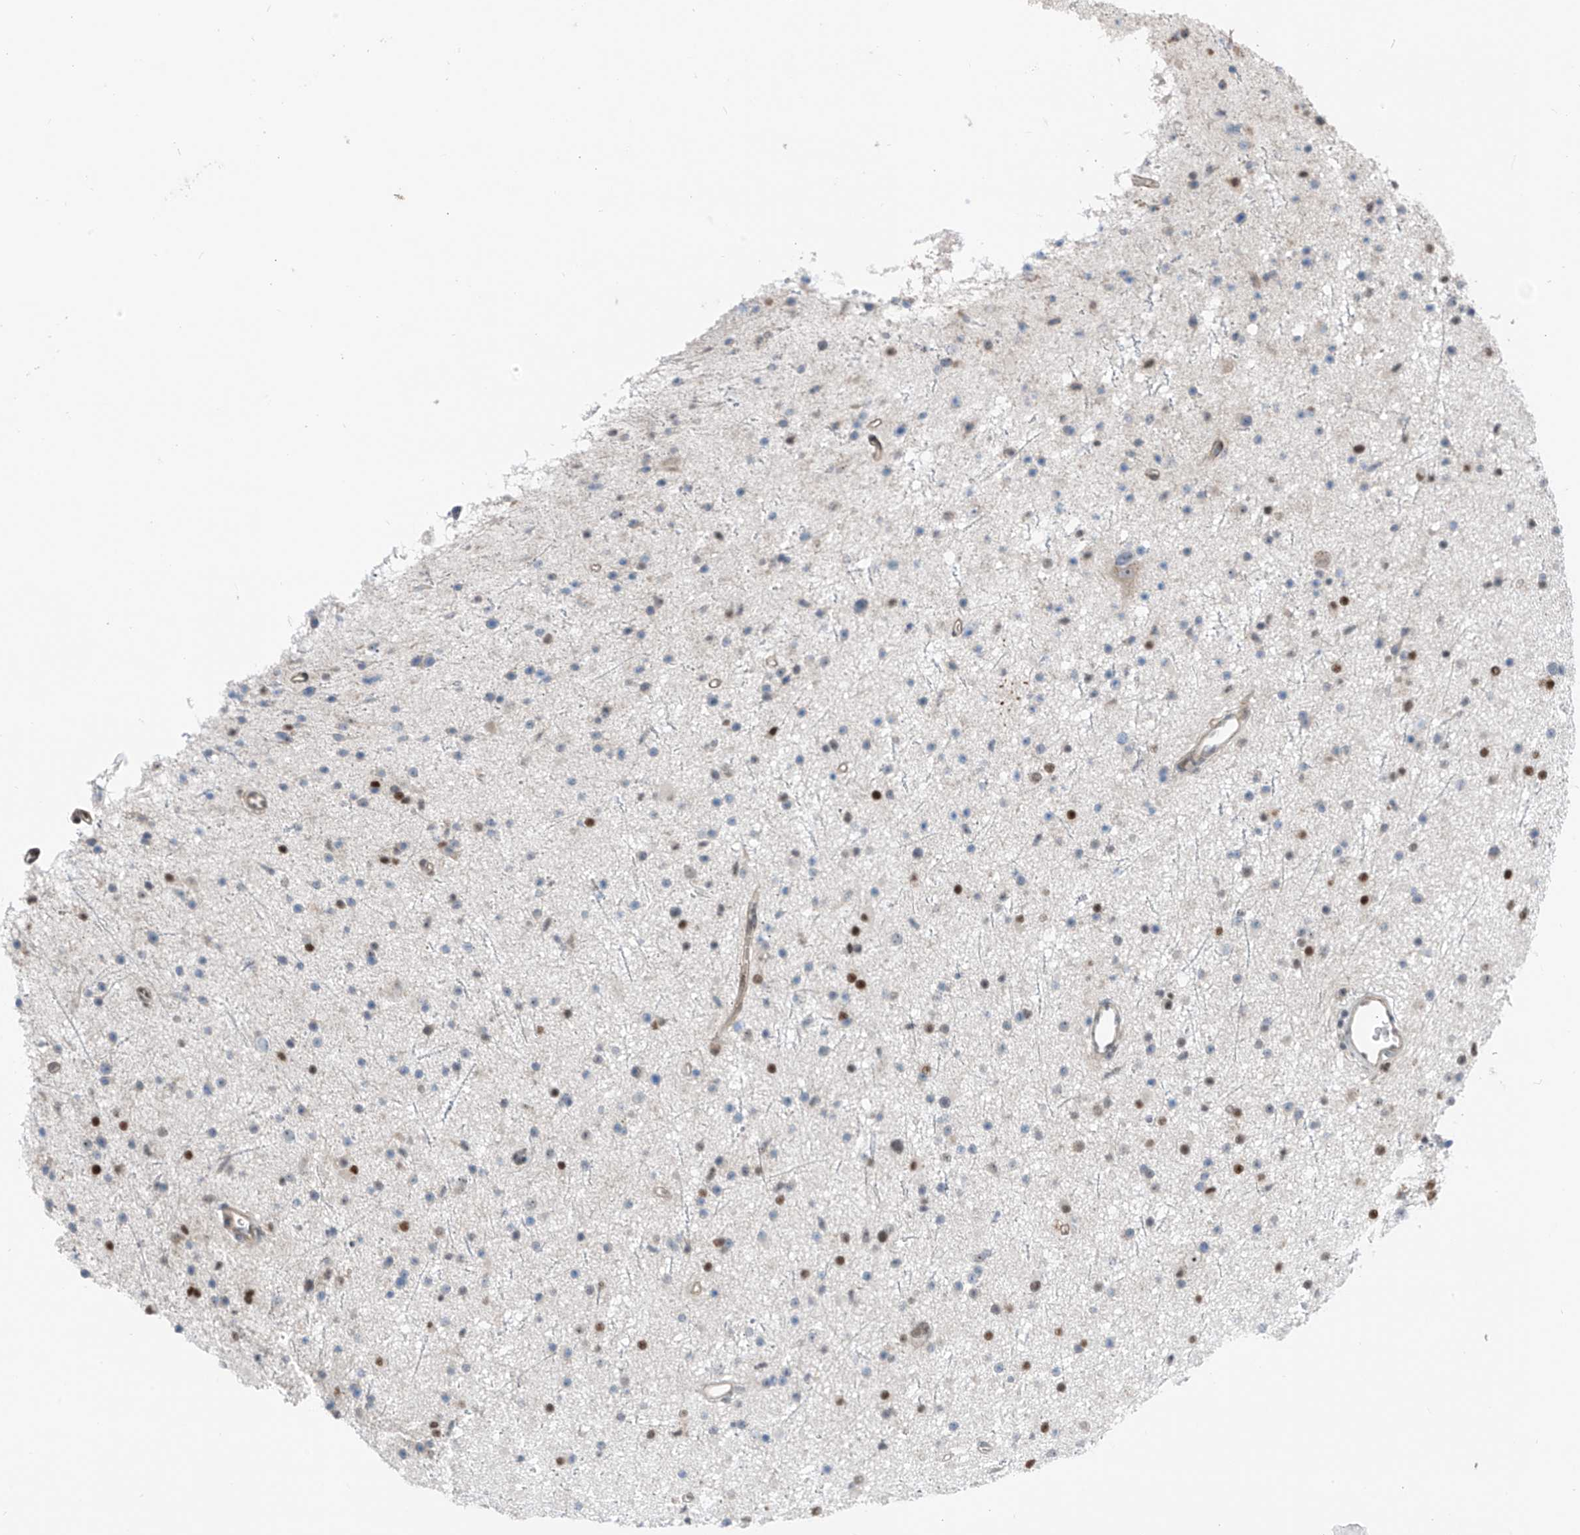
{"staining": {"intensity": "moderate", "quantity": "<25%", "location": "nuclear"}, "tissue": "glioma", "cell_type": "Tumor cells", "image_type": "cancer", "snomed": [{"axis": "morphology", "description": "Glioma, malignant, Low grade"}, {"axis": "topography", "description": "Cerebral cortex"}], "caption": "Protein staining shows moderate nuclear staining in about <25% of tumor cells in malignant low-grade glioma. The staining is performed using DAB (3,3'-diaminobenzidine) brown chromogen to label protein expression. The nuclei are counter-stained blue using hematoxylin.", "gene": "RBP7", "patient": {"sex": "female", "age": 39}}